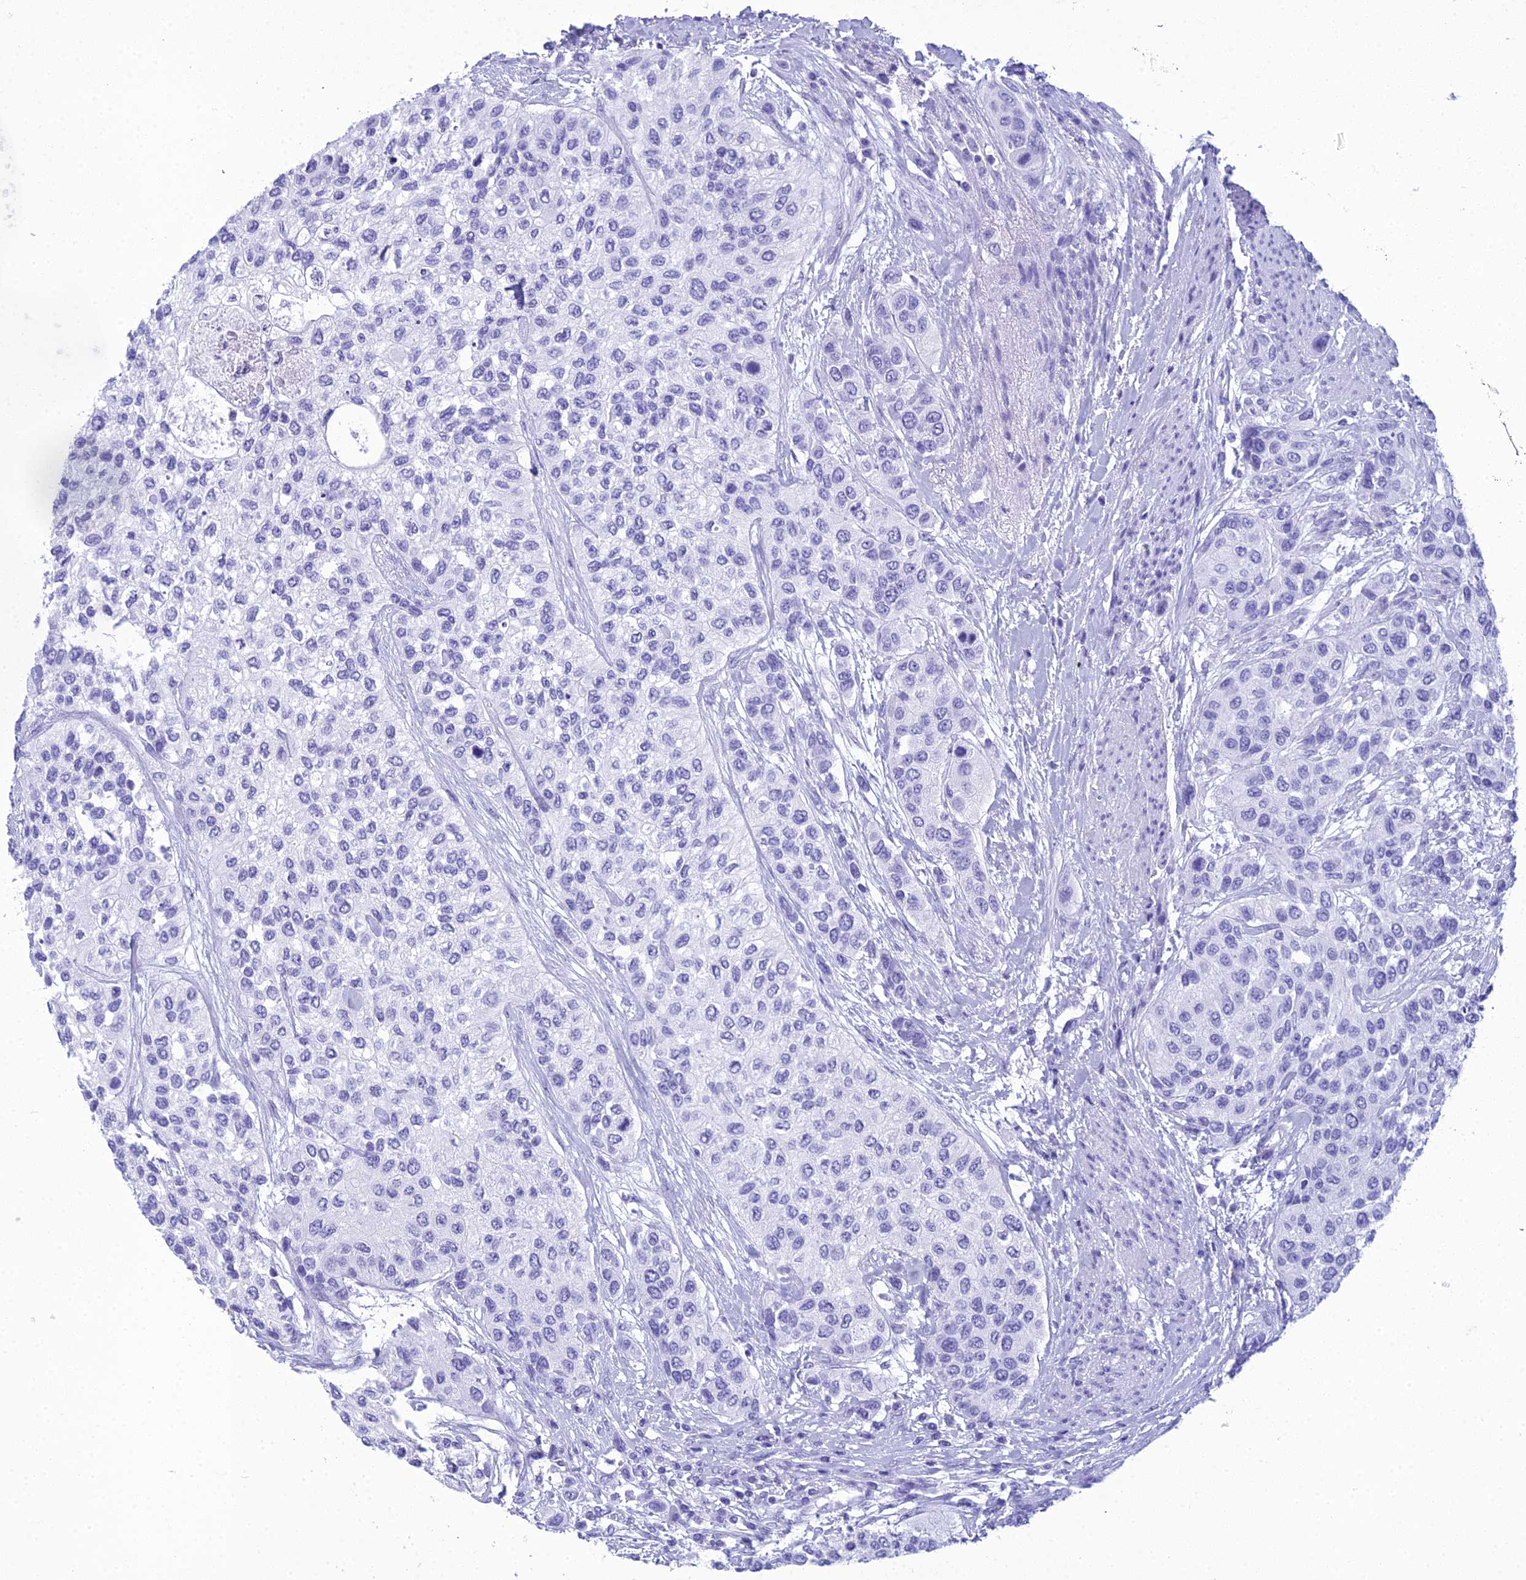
{"staining": {"intensity": "negative", "quantity": "none", "location": "none"}, "tissue": "urothelial cancer", "cell_type": "Tumor cells", "image_type": "cancer", "snomed": [{"axis": "morphology", "description": "Normal tissue, NOS"}, {"axis": "morphology", "description": "Urothelial carcinoma, High grade"}, {"axis": "topography", "description": "Vascular tissue"}, {"axis": "topography", "description": "Urinary bladder"}], "caption": "Immunohistochemistry (IHC) of human high-grade urothelial carcinoma reveals no staining in tumor cells. (DAB IHC with hematoxylin counter stain).", "gene": "ZNF442", "patient": {"sex": "female", "age": 56}}